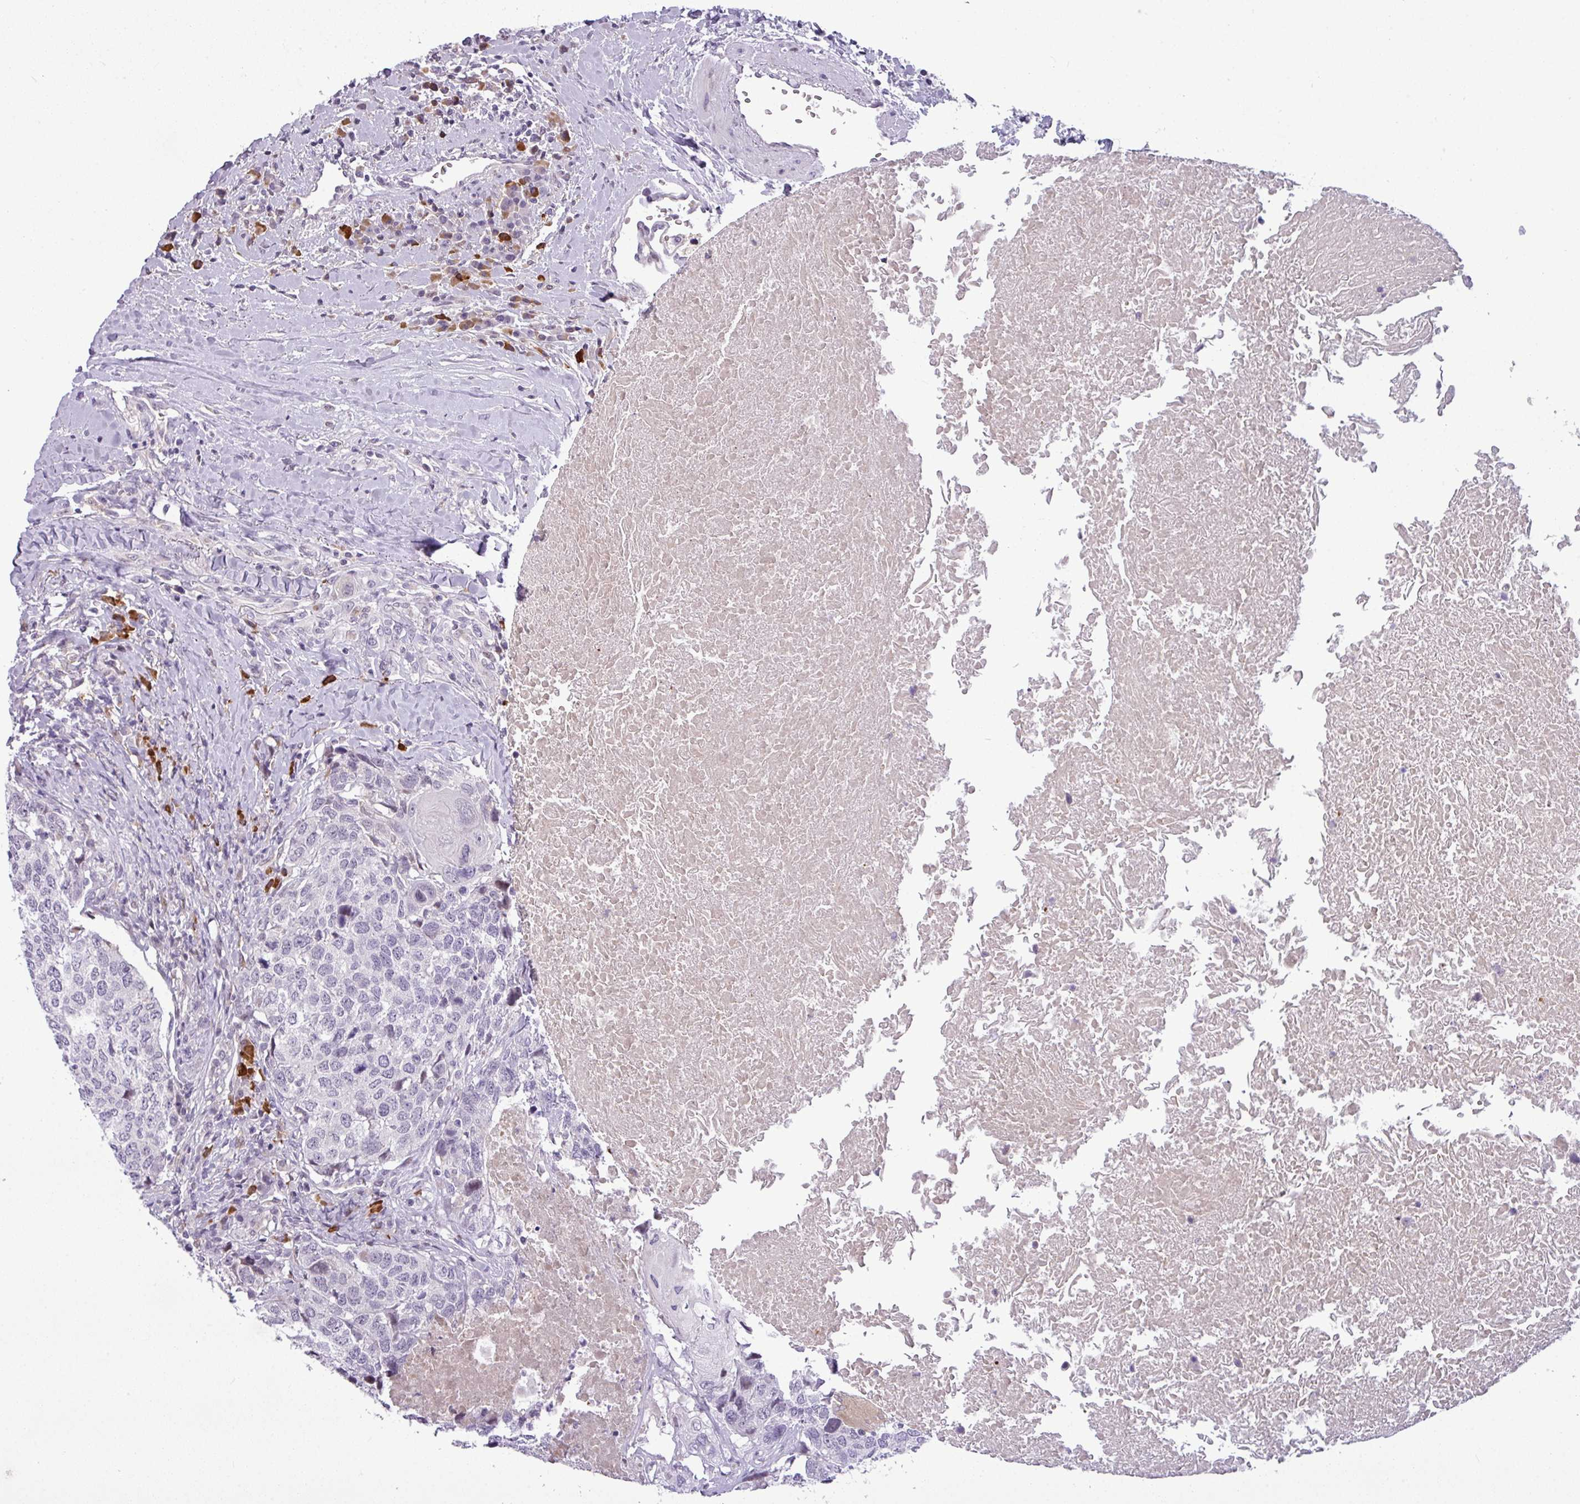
{"staining": {"intensity": "negative", "quantity": "none", "location": "none"}, "tissue": "head and neck cancer", "cell_type": "Tumor cells", "image_type": "cancer", "snomed": [{"axis": "morphology", "description": "Squamous cell carcinoma, NOS"}, {"axis": "morphology", "description": "Squamous cell carcinoma, metastatic, NOS"}, {"axis": "topography", "description": "Lymph node"}, {"axis": "topography", "description": "Head-Neck"}], "caption": "This is an IHC image of human head and neck squamous cell carcinoma. There is no positivity in tumor cells.", "gene": "SLC66A2", "patient": {"sex": "male", "age": 62}}